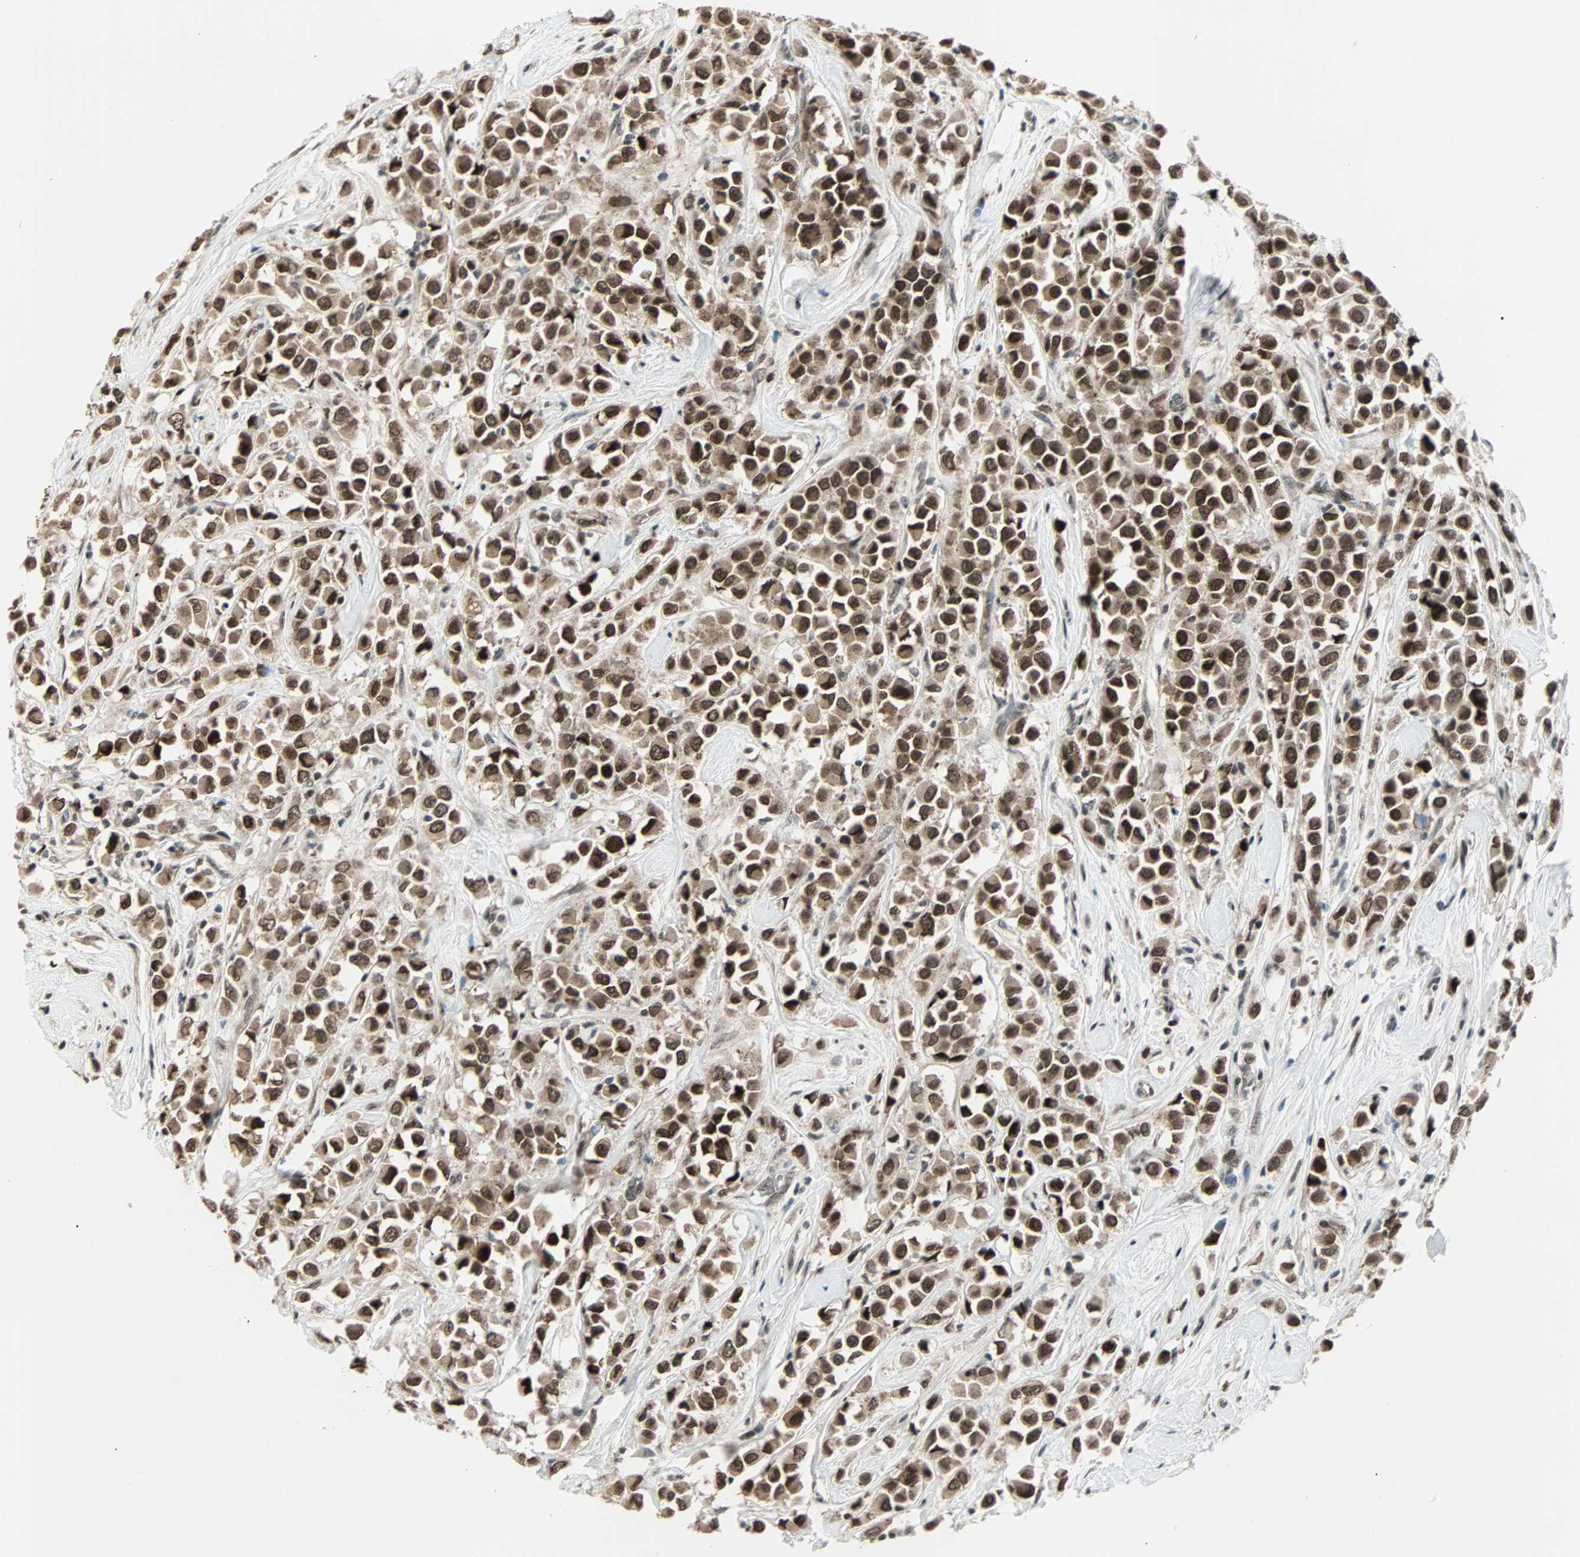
{"staining": {"intensity": "strong", "quantity": ">75%", "location": "cytoplasmic/membranous,nuclear"}, "tissue": "breast cancer", "cell_type": "Tumor cells", "image_type": "cancer", "snomed": [{"axis": "morphology", "description": "Duct carcinoma"}, {"axis": "topography", "description": "Breast"}], "caption": "Immunohistochemical staining of intraductal carcinoma (breast) reveals high levels of strong cytoplasmic/membranous and nuclear staining in about >75% of tumor cells. (DAB IHC with brightfield microscopy, high magnification).", "gene": "CBX4", "patient": {"sex": "female", "age": 61}}